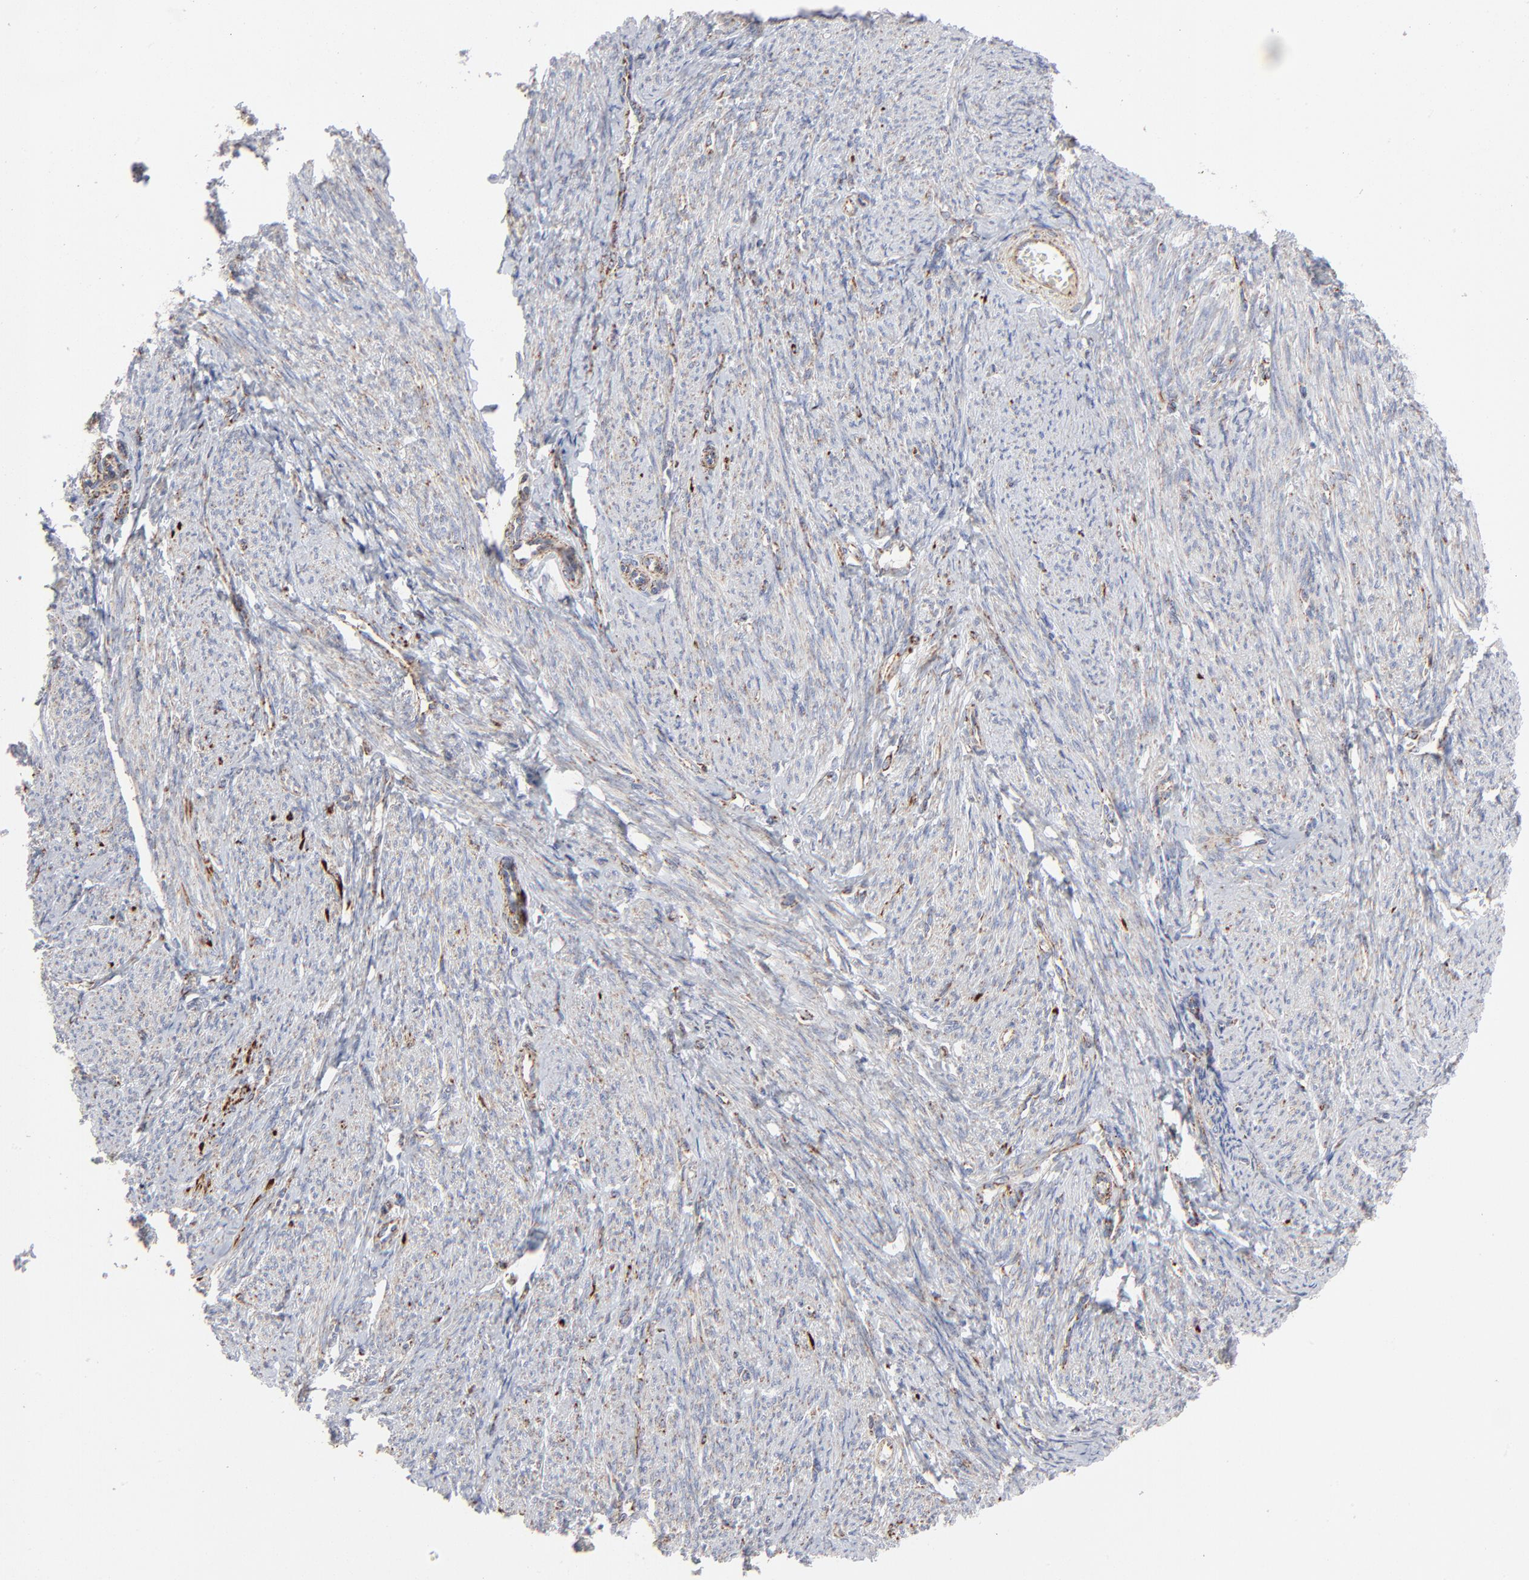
{"staining": {"intensity": "weak", "quantity": "25%-75%", "location": "cytoplasmic/membranous"}, "tissue": "smooth muscle", "cell_type": "Smooth muscle cells", "image_type": "normal", "snomed": [{"axis": "morphology", "description": "Normal tissue, NOS"}, {"axis": "topography", "description": "Smooth muscle"}, {"axis": "topography", "description": "Cervix"}], "caption": "This image reveals IHC staining of benign human smooth muscle, with low weak cytoplasmic/membranous expression in approximately 25%-75% of smooth muscle cells.", "gene": "ASB3", "patient": {"sex": "female", "age": 70}}